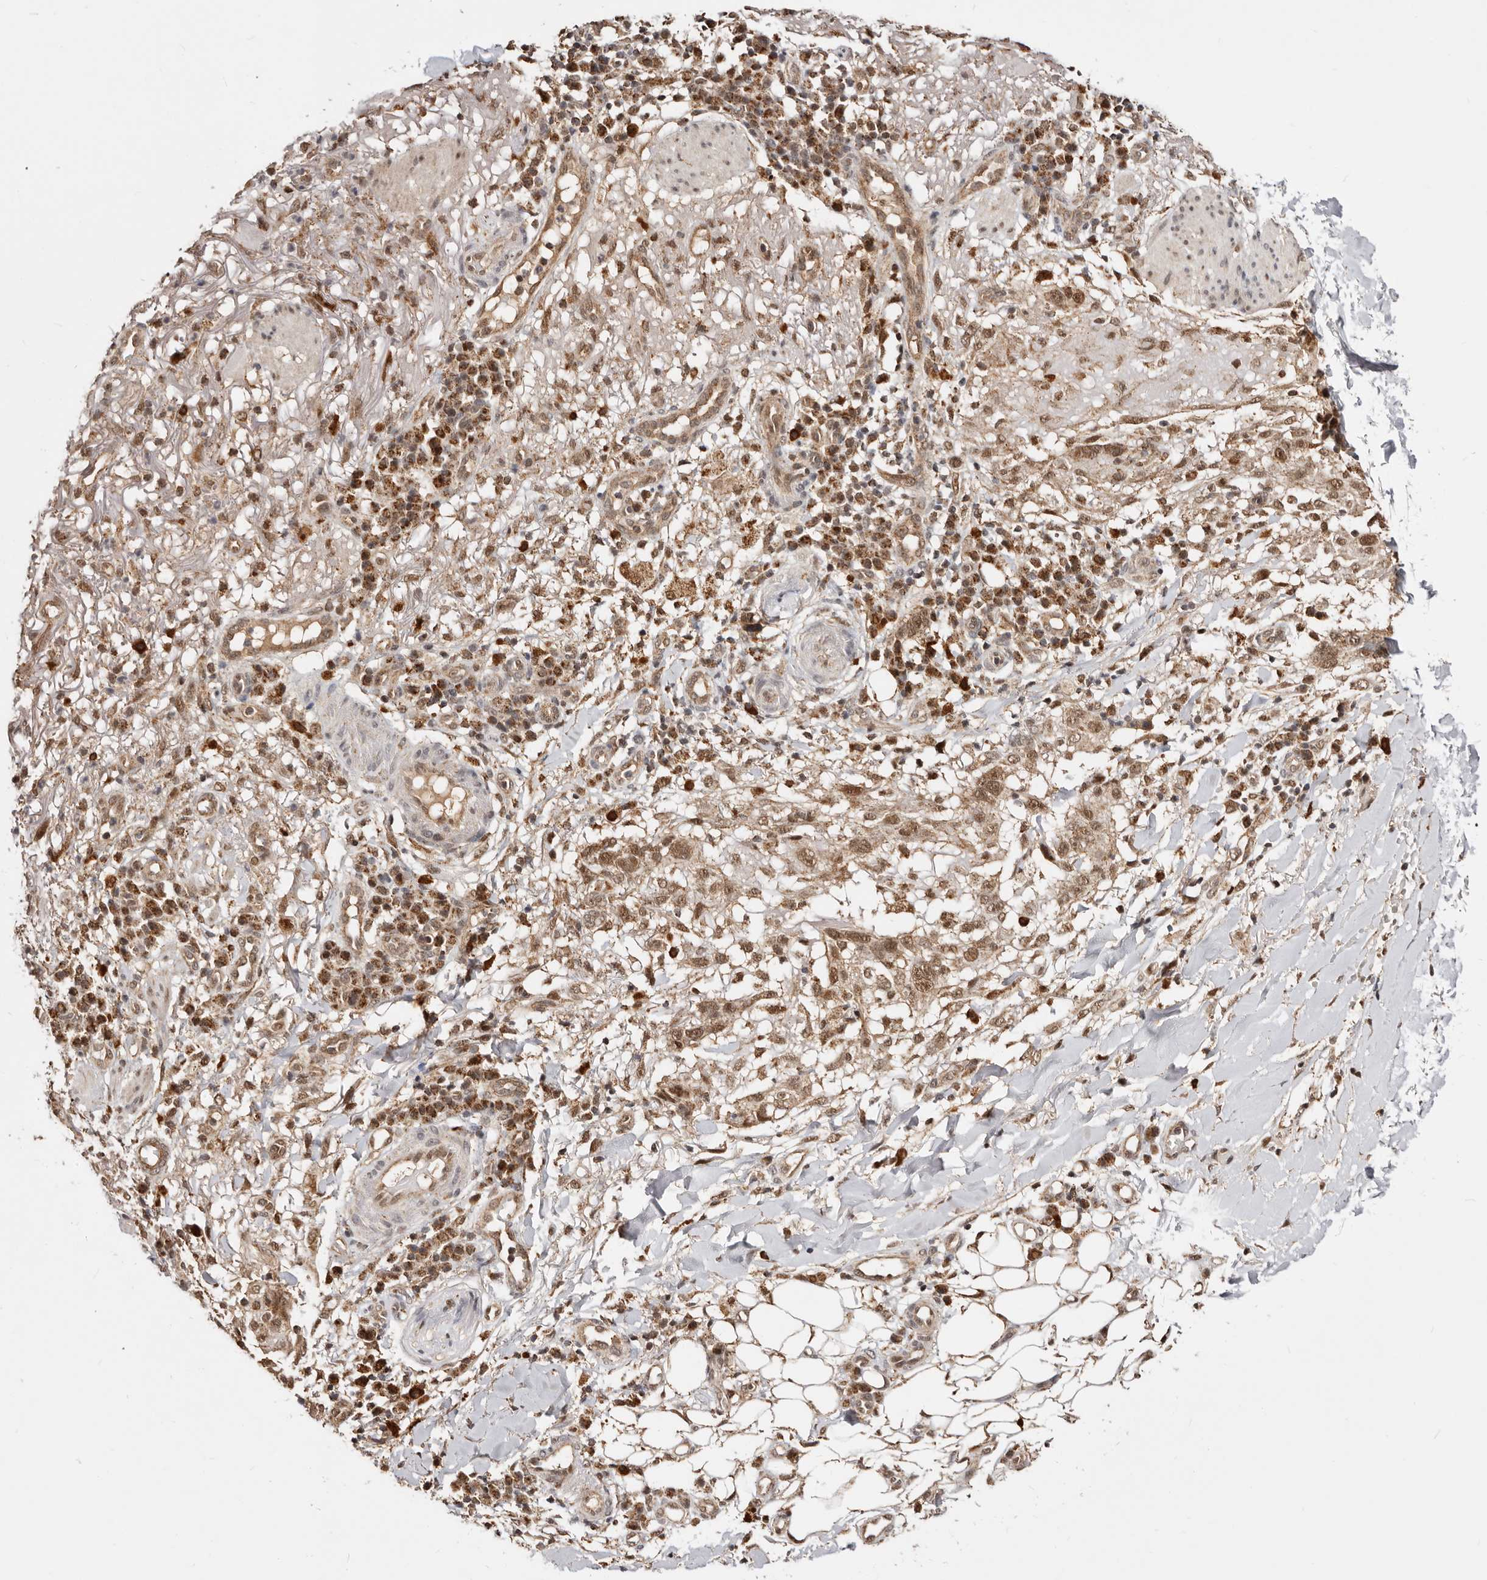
{"staining": {"intensity": "moderate", "quantity": ">75%", "location": "cytoplasmic/membranous,nuclear"}, "tissue": "skin cancer", "cell_type": "Tumor cells", "image_type": "cancer", "snomed": [{"axis": "morphology", "description": "Normal tissue, NOS"}, {"axis": "morphology", "description": "Squamous cell carcinoma, NOS"}, {"axis": "topography", "description": "Skin"}], "caption": "High-power microscopy captured an immunohistochemistry photomicrograph of squamous cell carcinoma (skin), revealing moderate cytoplasmic/membranous and nuclear expression in about >75% of tumor cells.", "gene": "SEC14L1", "patient": {"sex": "female", "age": 96}}